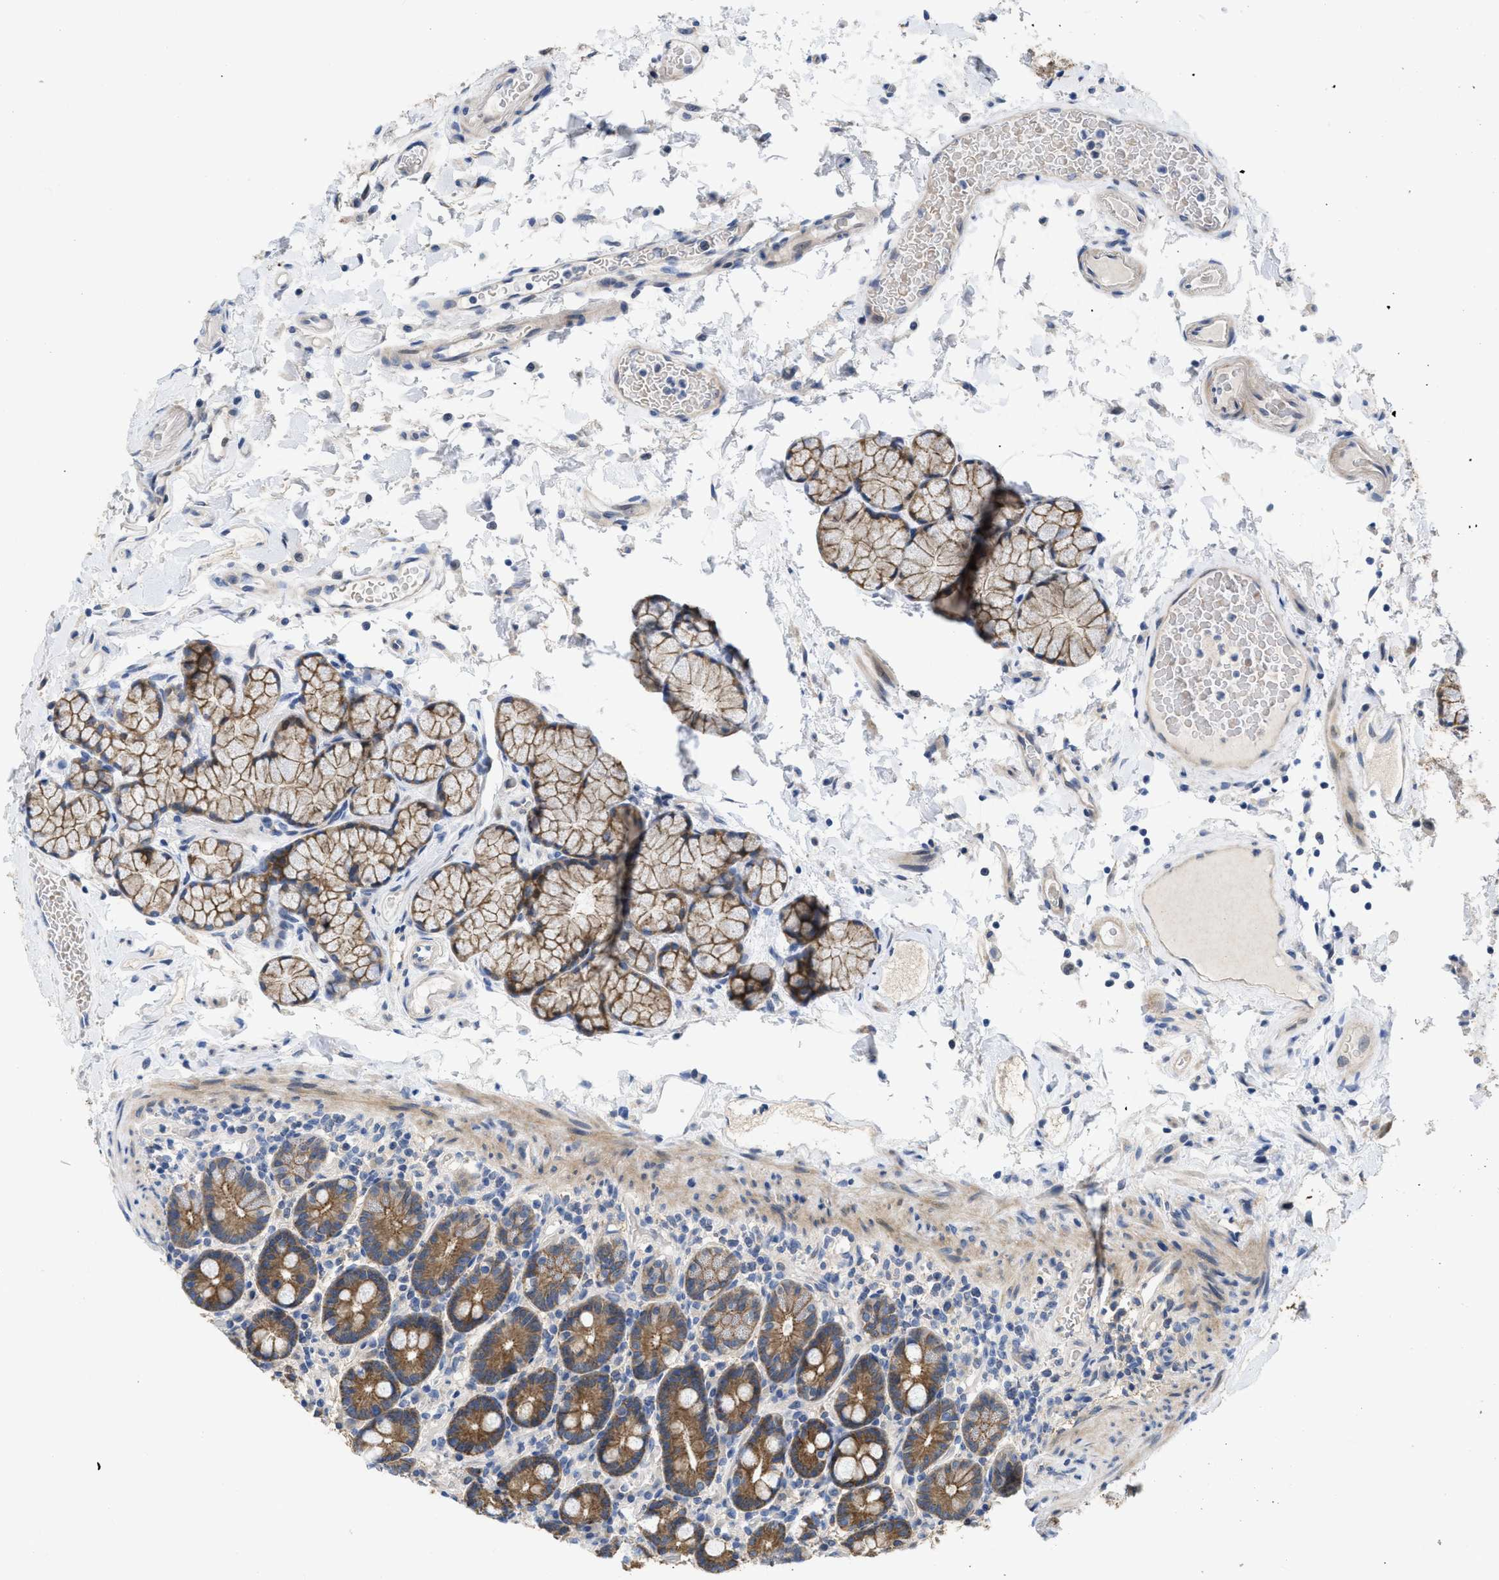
{"staining": {"intensity": "strong", "quantity": ">75%", "location": "cytoplasmic/membranous"}, "tissue": "duodenum", "cell_type": "Glandular cells", "image_type": "normal", "snomed": [{"axis": "morphology", "description": "Normal tissue, NOS"}, {"axis": "topography", "description": "Small intestine, NOS"}], "caption": "The photomicrograph demonstrates immunohistochemical staining of normal duodenum. There is strong cytoplasmic/membranous expression is appreciated in about >75% of glandular cells.", "gene": "CDPF1", "patient": {"sex": "female", "age": 71}}